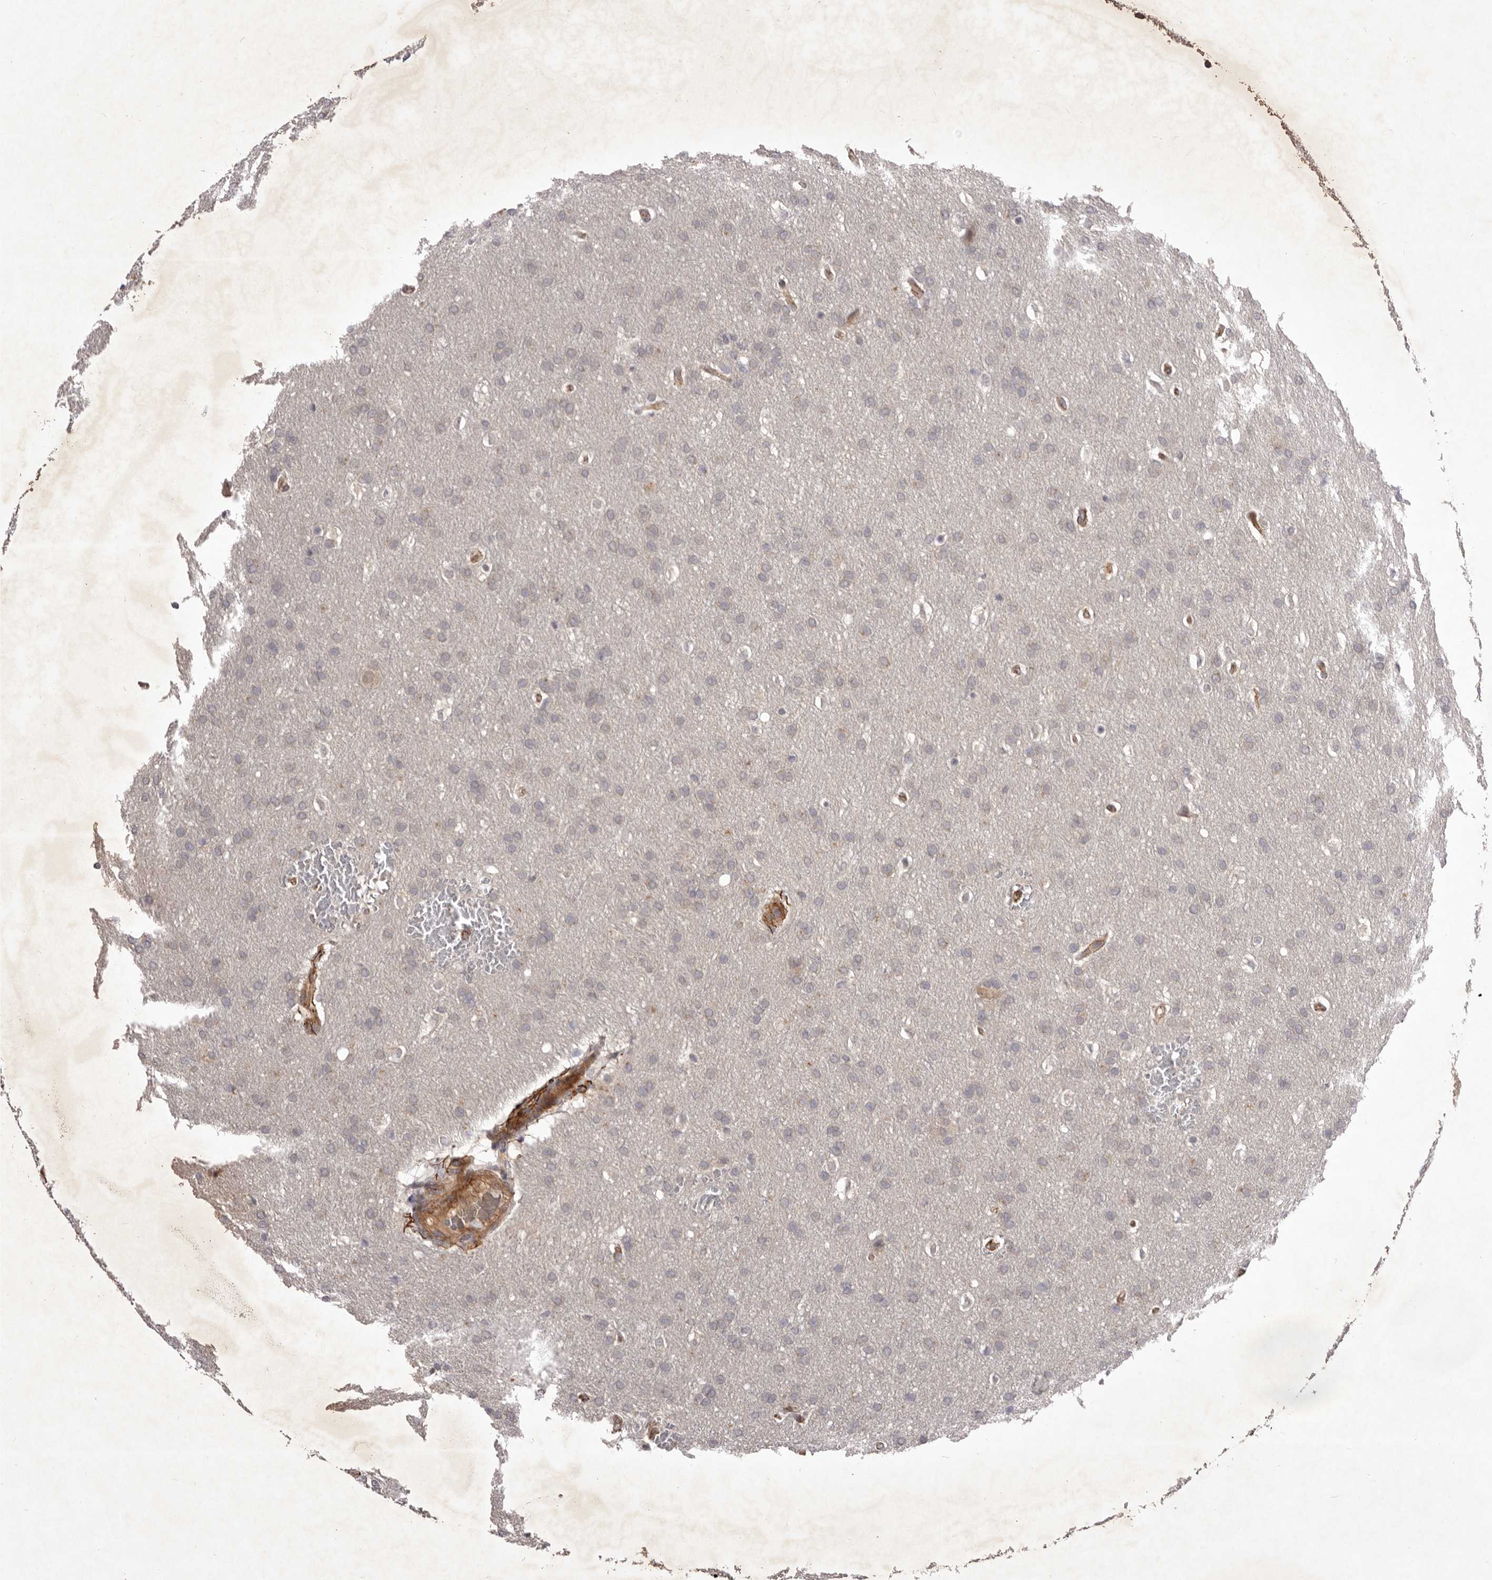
{"staining": {"intensity": "negative", "quantity": "none", "location": "none"}, "tissue": "glioma", "cell_type": "Tumor cells", "image_type": "cancer", "snomed": [{"axis": "morphology", "description": "Glioma, malignant, Low grade"}, {"axis": "topography", "description": "Brain"}], "caption": "Image shows no protein positivity in tumor cells of malignant low-grade glioma tissue.", "gene": "HBS1L", "patient": {"sex": "female", "age": 37}}